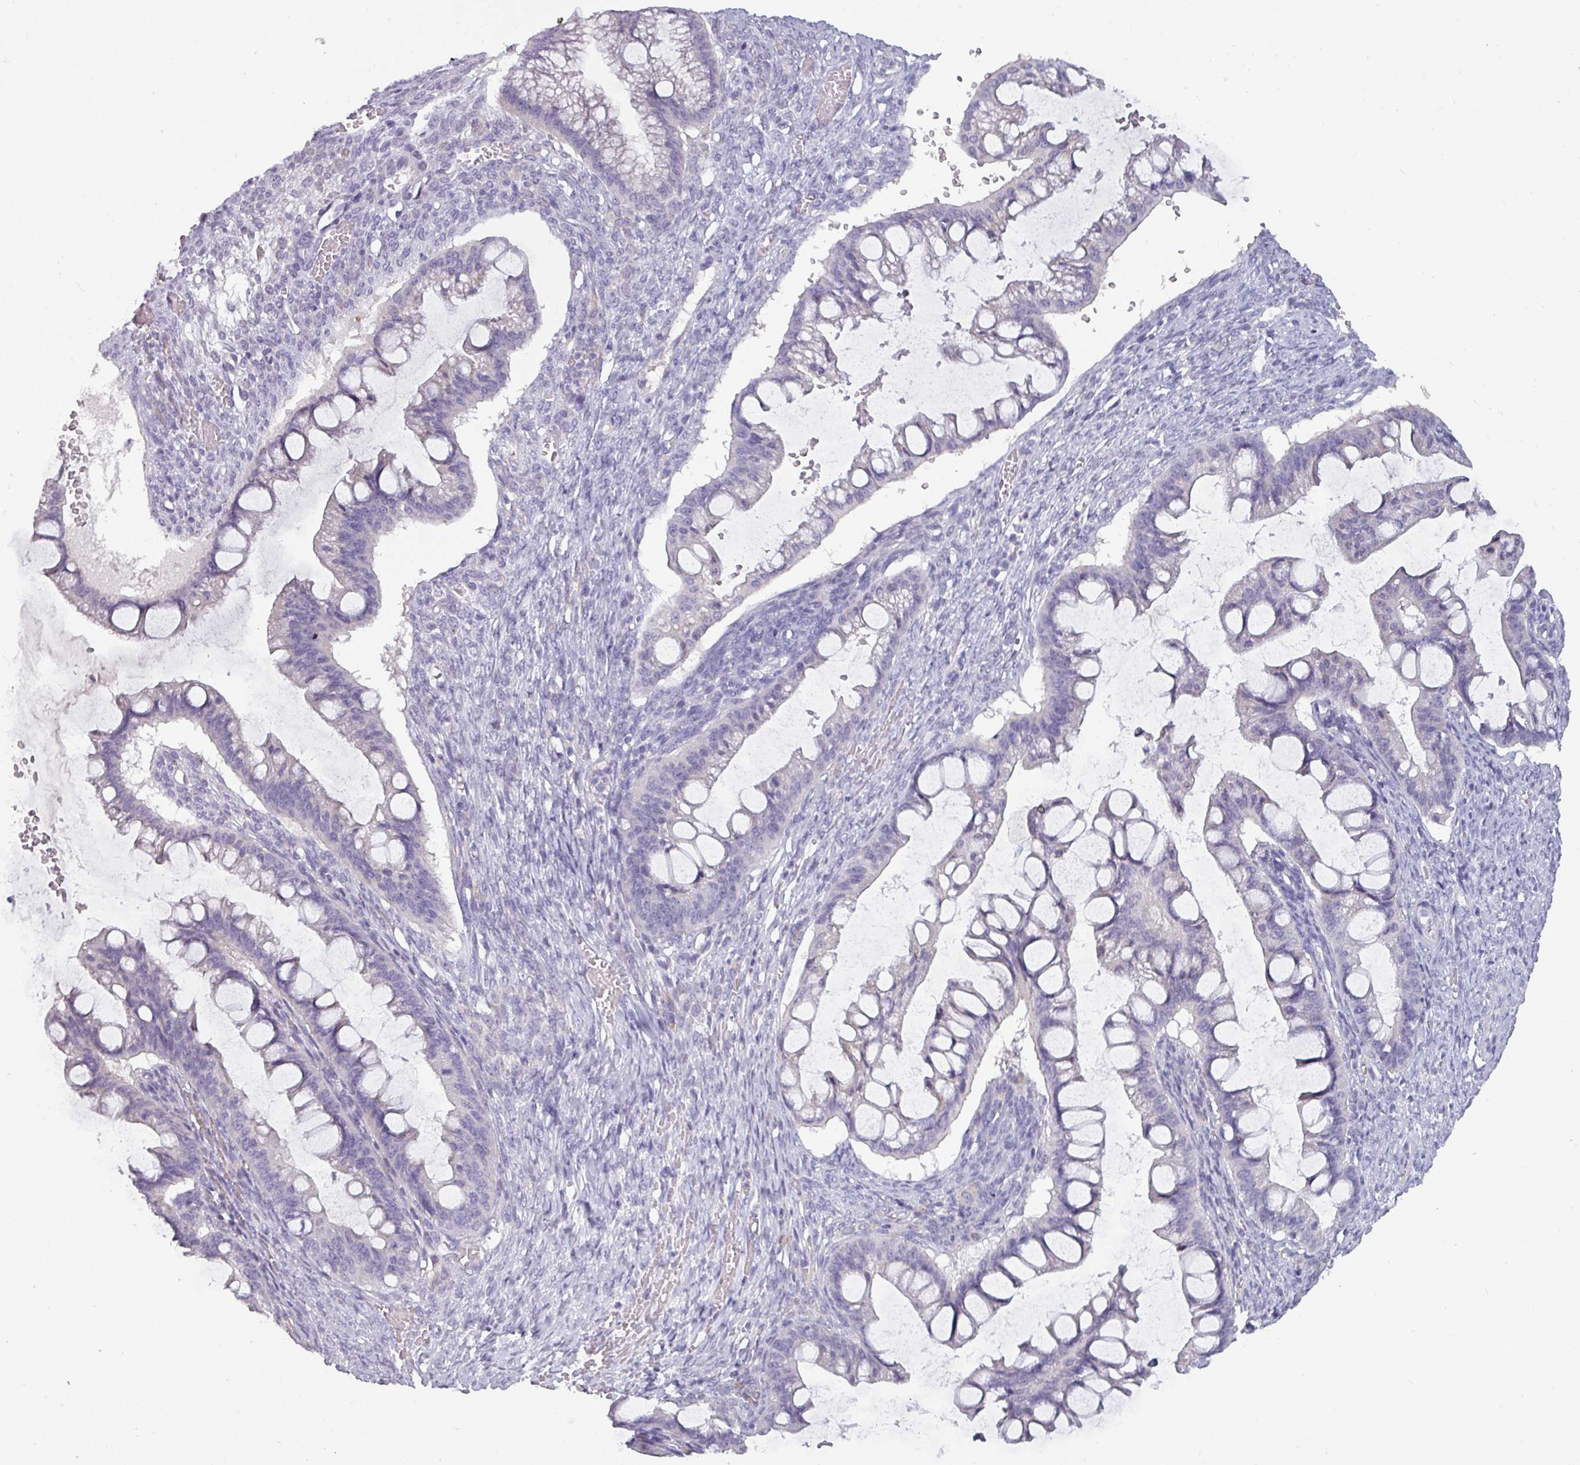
{"staining": {"intensity": "negative", "quantity": "none", "location": "none"}, "tissue": "ovarian cancer", "cell_type": "Tumor cells", "image_type": "cancer", "snomed": [{"axis": "morphology", "description": "Cystadenocarcinoma, mucinous, NOS"}, {"axis": "topography", "description": "Ovary"}], "caption": "An IHC histopathology image of ovarian mucinous cystadenocarcinoma is shown. There is no staining in tumor cells of ovarian mucinous cystadenocarcinoma.", "gene": "SLC26A9", "patient": {"sex": "female", "age": 73}}